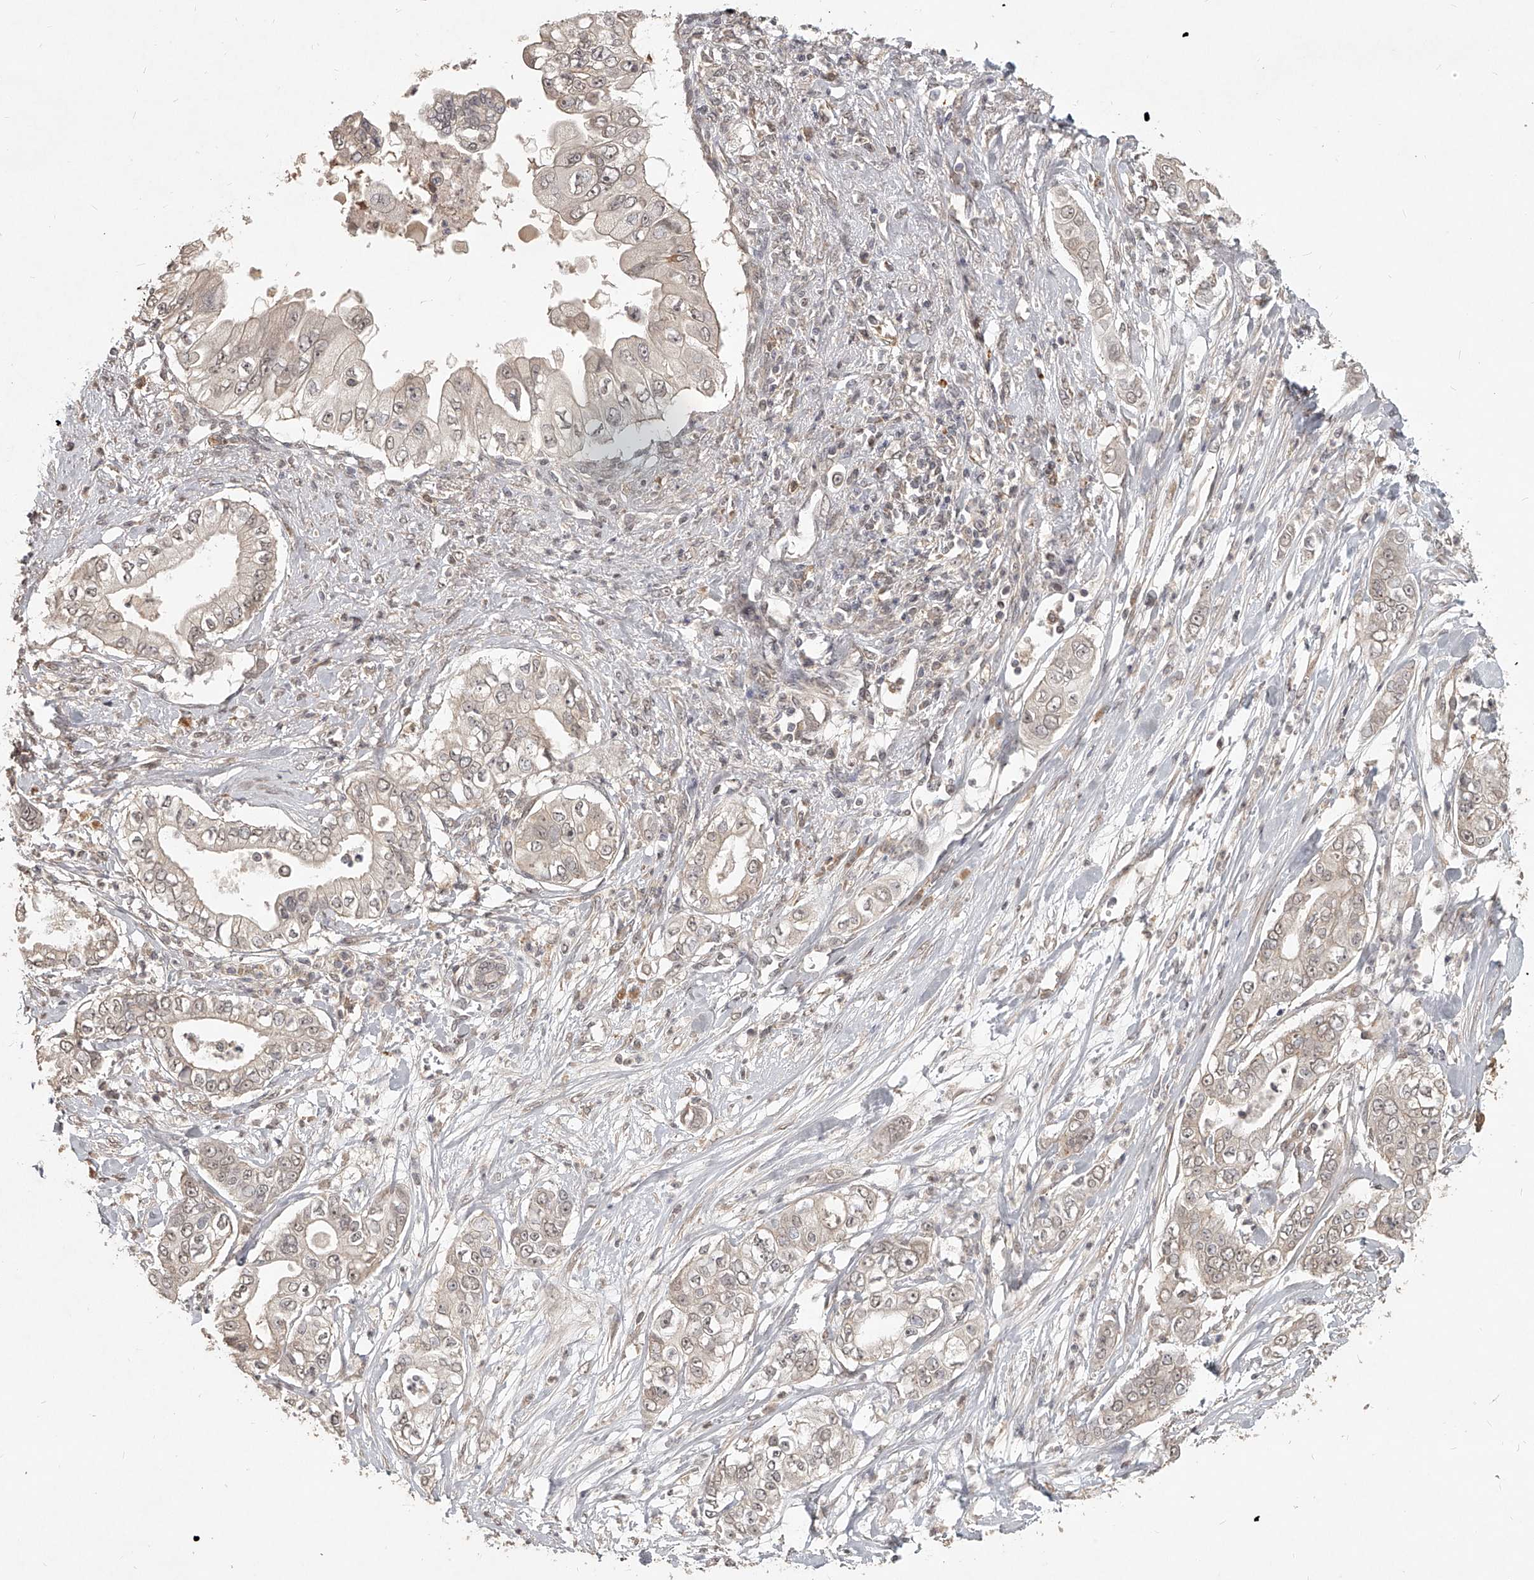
{"staining": {"intensity": "weak", "quantity": "<25%", "location": "cytoplasmic/membranous,nuclear"}, "tissue": "pancreatic cancer", "cell_type": "Tumor cells", "image_type": "cancer", "snomed": [{"axis": "morphology", "description": "Adenocarcinoma, NOS"}, {"axis": "topography", "description": "Pancreas"}], "caption": "IHC histopathology image of neoplastic tissue: human adenocarcinoma (pancreatic) stained with DAB (3,3'-diaminobenzidine) shows no significant protein expression in tumor cells.", "gene": "SLC37A1", "patient": {"sex": "female", "age": 78}}